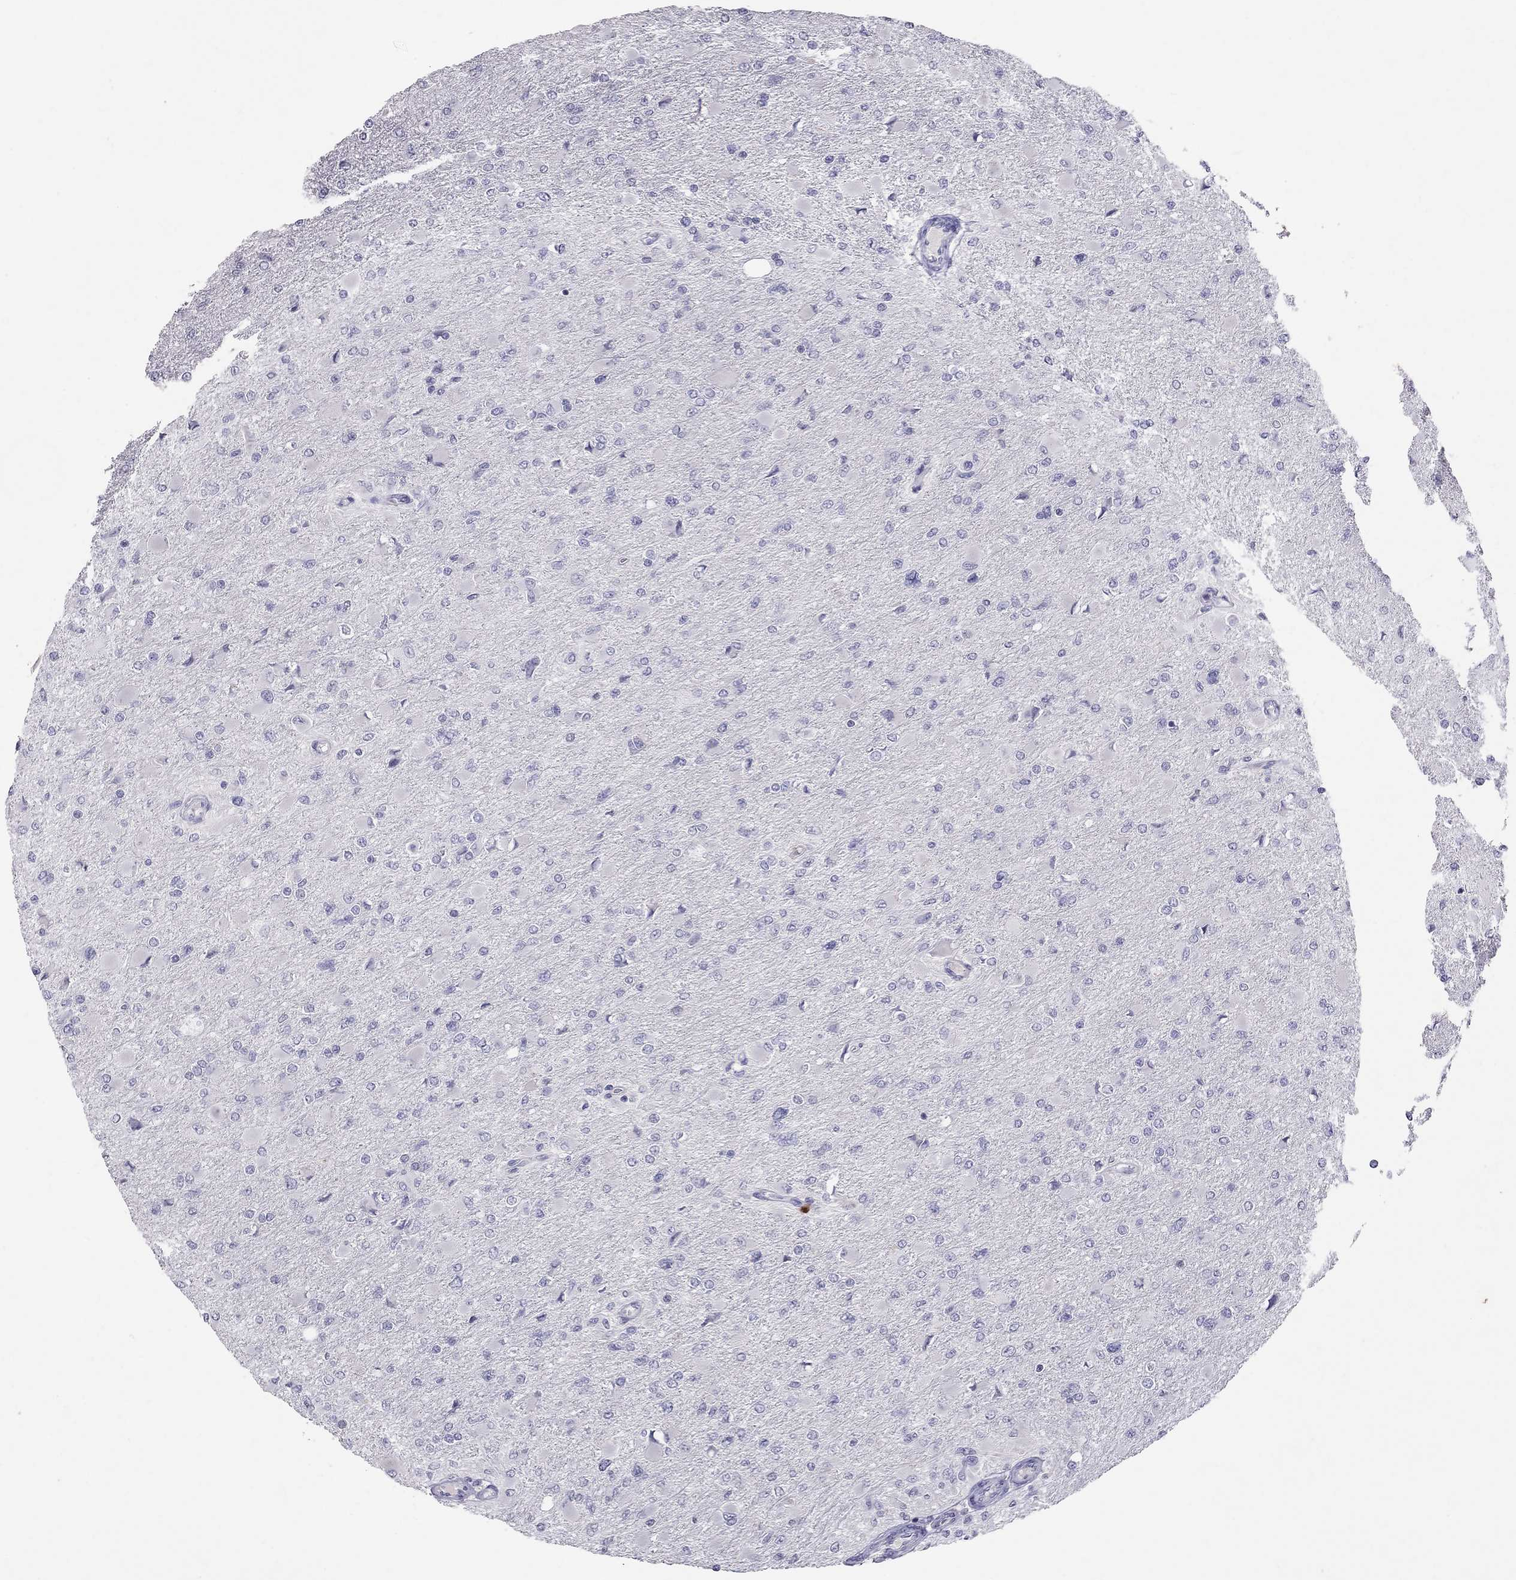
{"staining": {"intensity": "negative", "quantity": "none", "location": "none"}, "tissue": "glioma", "cell_type": "Tumor cells", "image_type": "cancer", "snomed": [{"axis": "morphology", "description": "Glioma, malignant, High grade"}, {"axis": "topography", "description": "Cerebral cortex"}], "caption": "A histopathology image of glioma stained for a protein shows no brown staining in tumor cells.", "gene": "MUC16", "patient": {"sex": "female", "age": 36}}